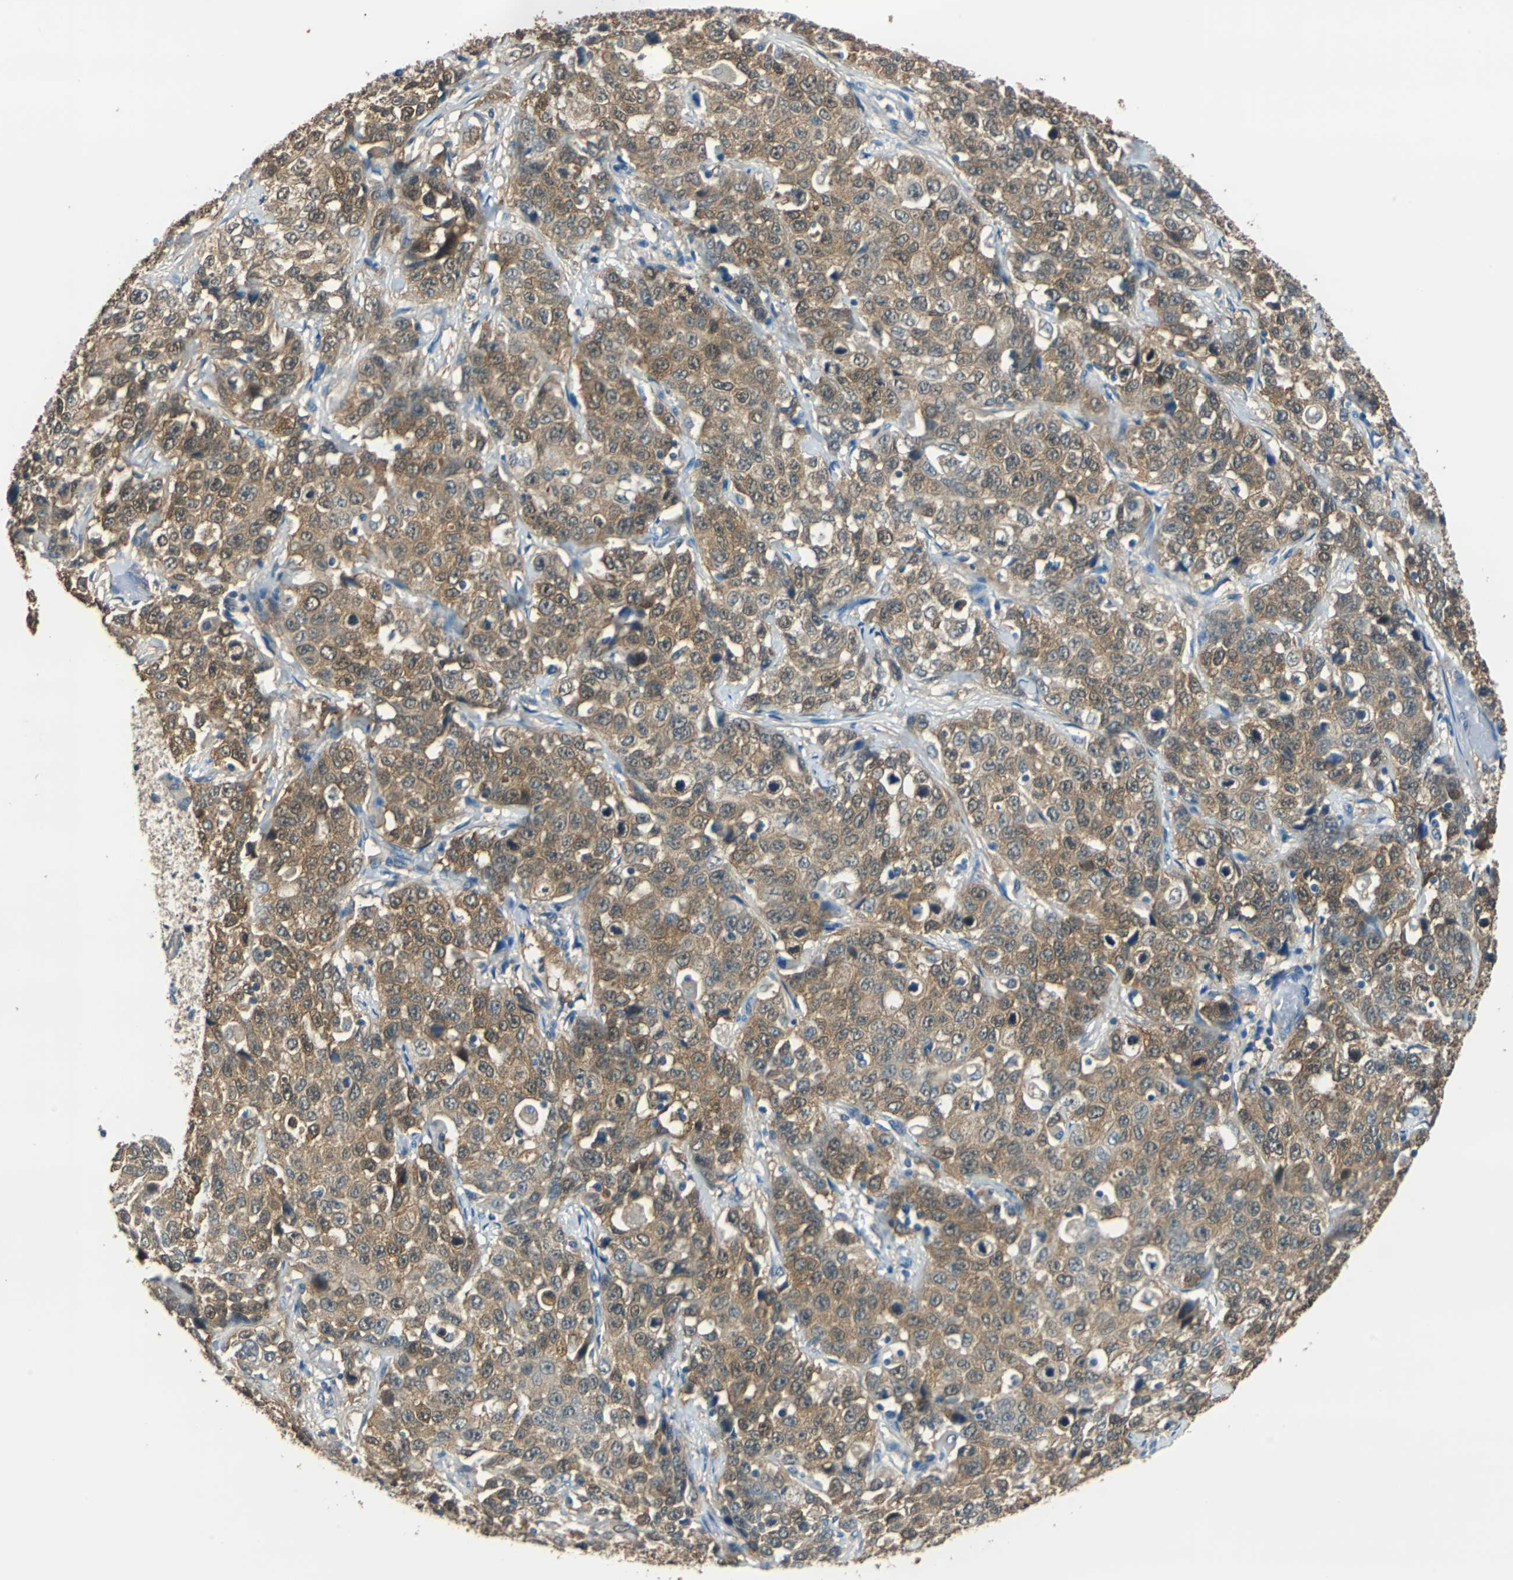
{"staining": {"intensity": "moderate", "quantity": ">75%", "location": "cytoplasmic/membranous"}, "tissue": "stomach cancer", "cell_type": "Tumor cells", "image_type": "cancer", "snomed": [{"axis": "morphology", "description": "Normal tissue, NOS"}, {"axis": "morphology", "description": "Adenocarcinoma, NOS"}, {"axis": "topography", "description": "Stomach"}], "caption": "High-power microscopy captured an immunohistochemistry (IHC) micrograph of stomach cancer (adenocarcinoma), revealing moderate cytoplasmic/membranous staining in approximately >75% of tumor cells. The protein is shown in brown color, while the nuclei are stained blue.", "gene": "FKBP4", "patient": {"sex": "male", "age": 48}}